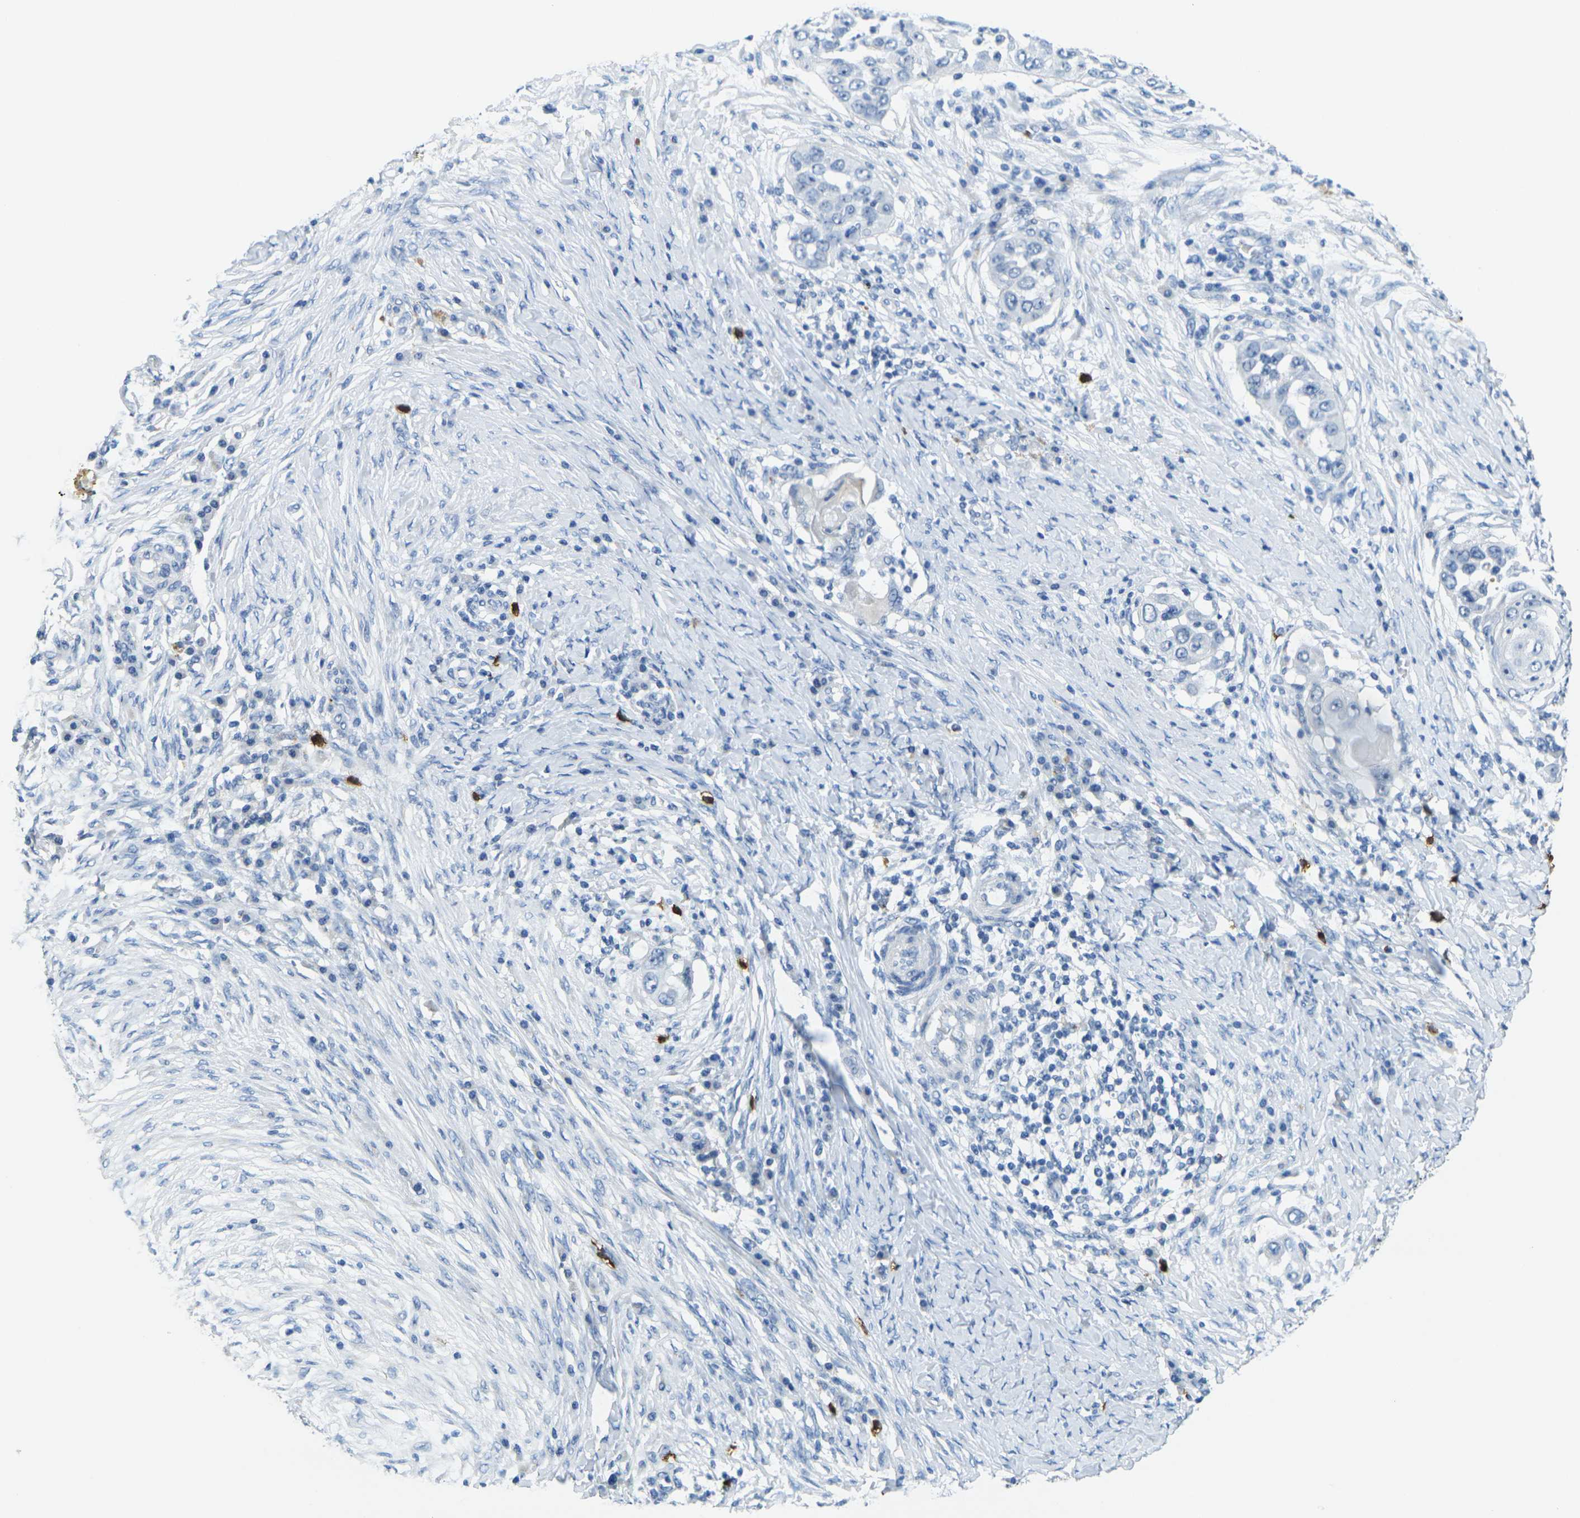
{"staining": {"intensity": "negative", "quantity": "none", "location": "none"}, "tissue": "skin cancer", "cell_type": "Tumor cells", "image_type": "cancer", "snomed": [{"axis": "morphology", "description": "Squamous cell carcinoma, NOS"}, {"axis": "topography", "description": "Skin"}], "caption": "Tumor cells are negative for brown protein staining in squamous cell carcinoma (skin).", "gene": "GPR15", "patient": {"sex": "female", "age": 44}}